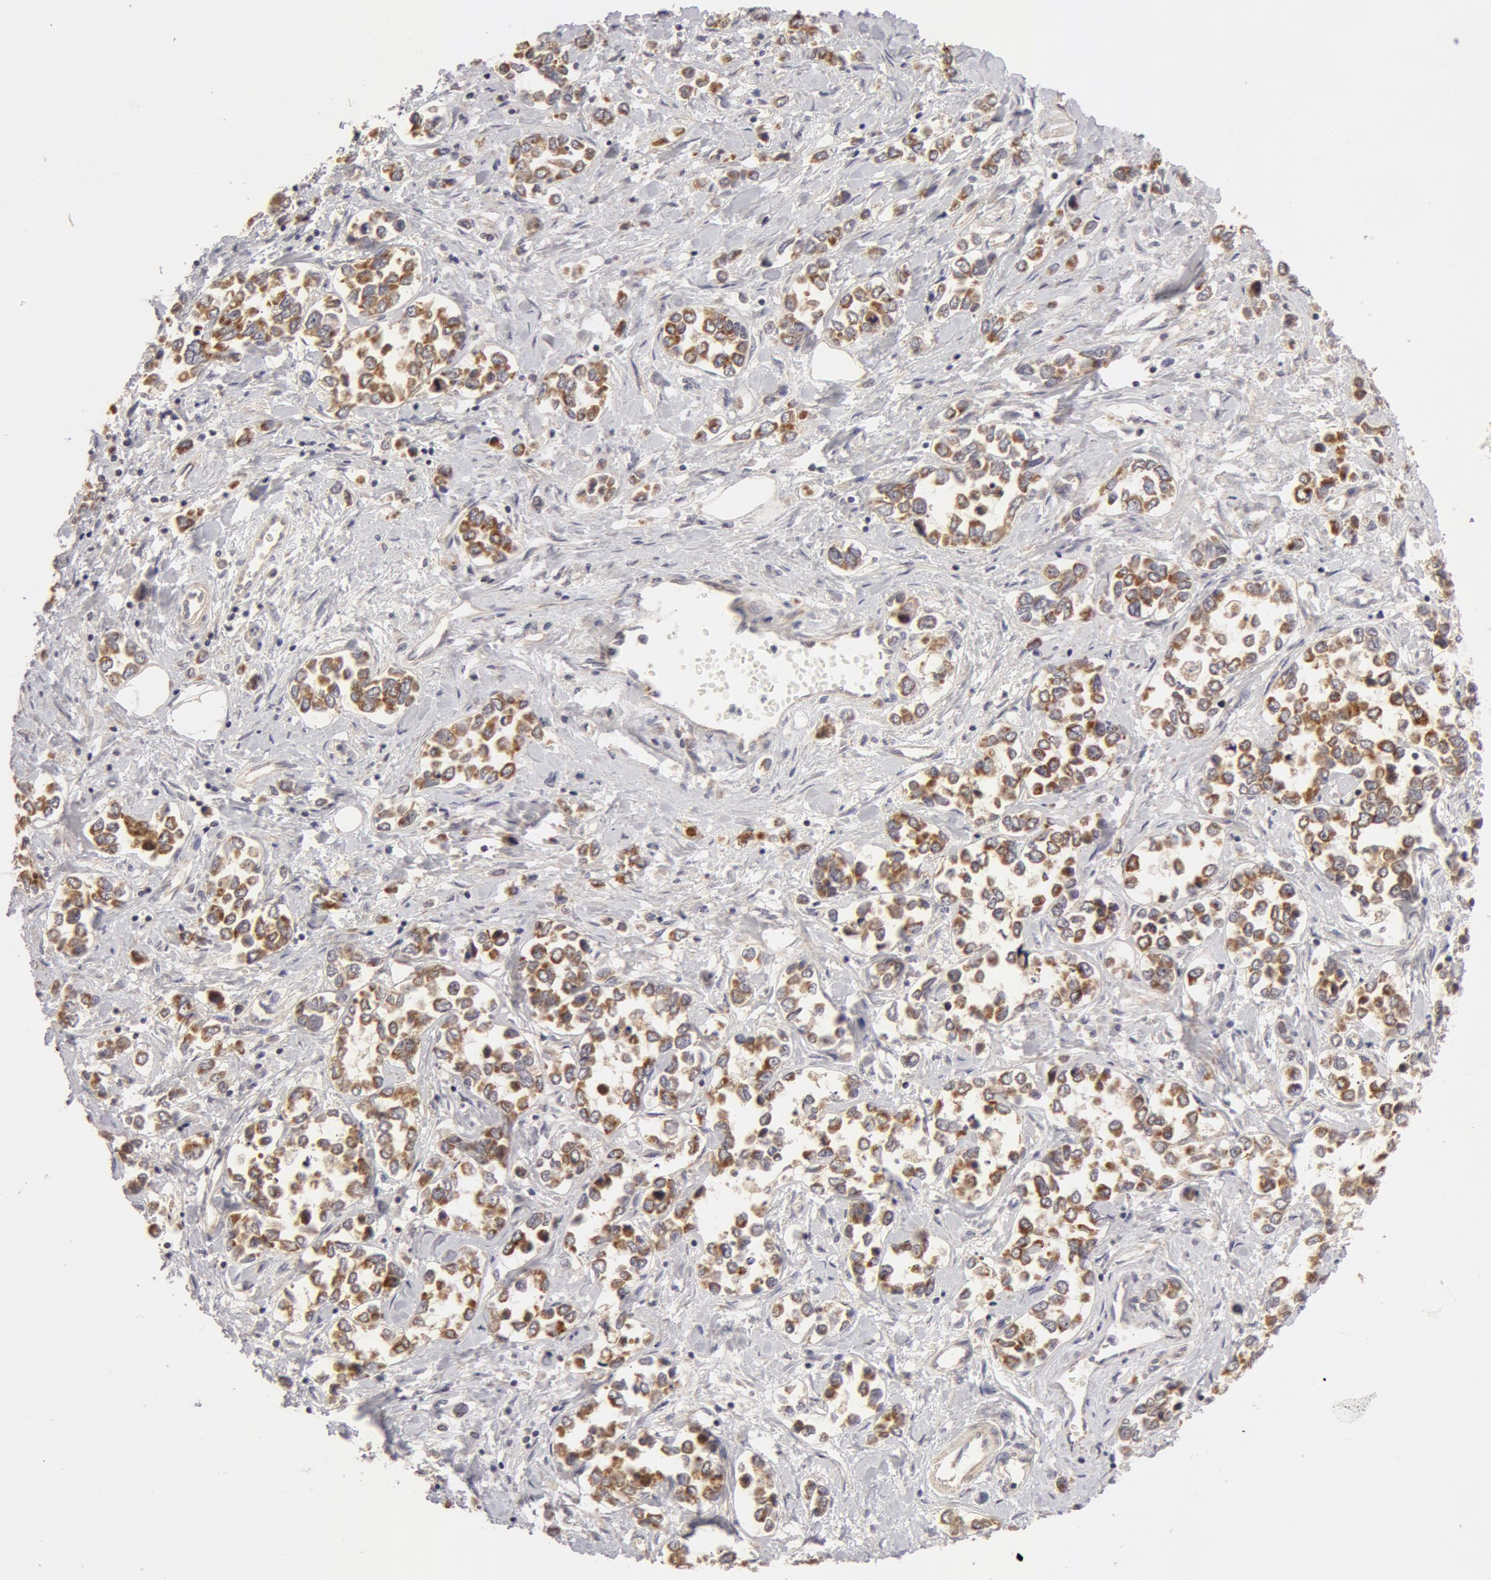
{"staining": {"intensity": "weak", "quantity": "25%-75%", "location": "cytoplasmic/membranous"}, "tissue": "stomach cancer", "cell_type": "Tumor cells", "image_type": "cancer", "snomed": [{"axis": "morphology", "description": "Adenocarcinoma, NOS"}, {"axis": "topography", "description": "Stomach, upper"}], "caption": "A brown stain labels weak cytoplasmic/membranous staining of a protein in human adenocarcinoma (stomach) tumor cells.", "gene": "ADPRH", "patient": {"sex": "male", "age": 76}}